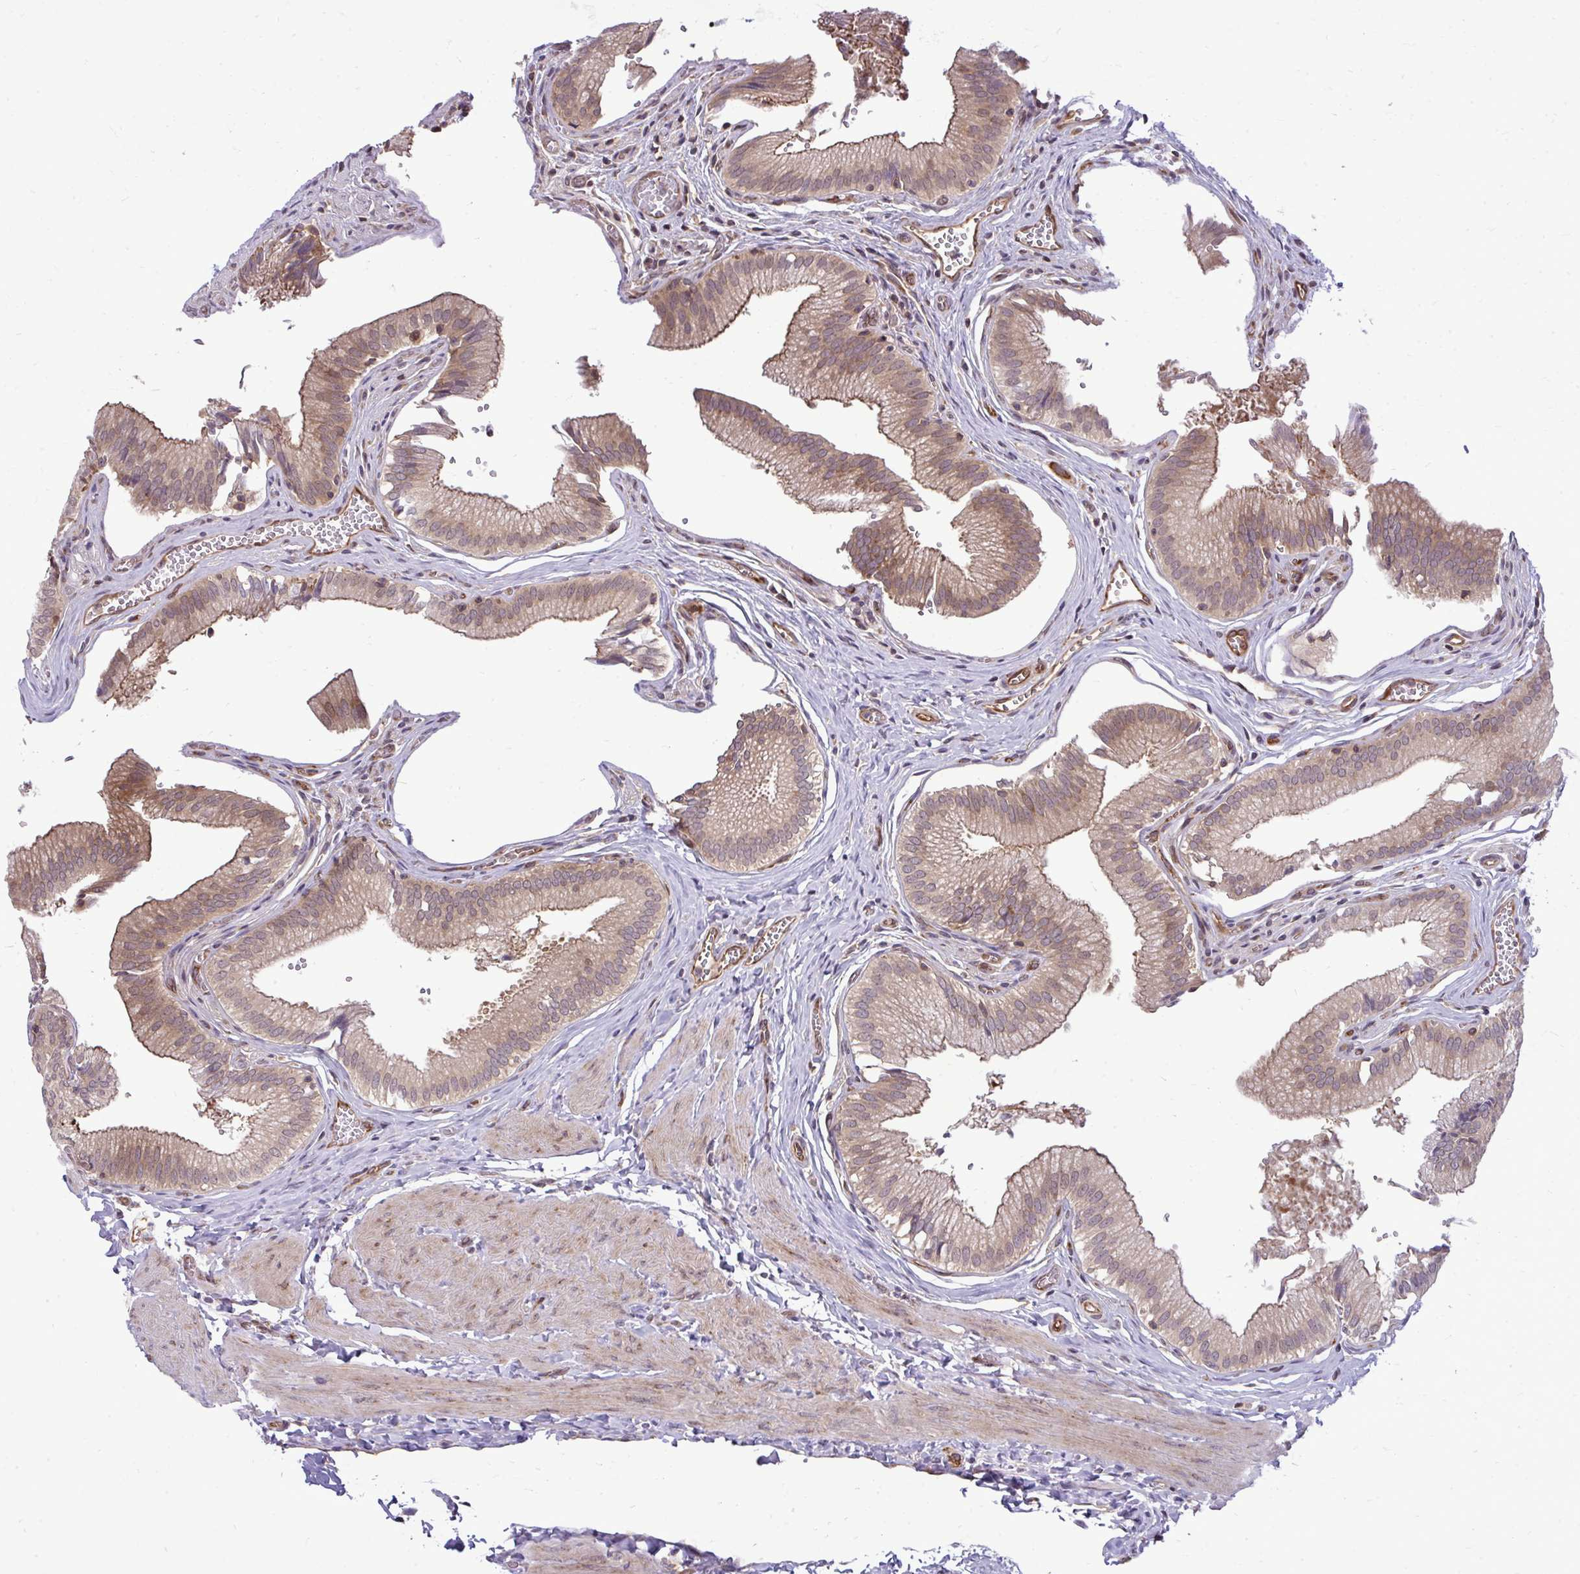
{"staining": {"intensity": "moderate", "quantity": ">75%", "location": "cytoplasmic/membranous"}, "tissue": "gallbladder", "cell_type": "Glandular cells", "image_type": "normal", "snomed": [{"axis": "morphology", "description": "Normal tissue, NOS"}, {"axis": "topography", "description": "Gallbladder"}, {"axis": "topography", "description": "Peripheral nerve tissue"}], "caption": "Benign gallbladder displays moderate cytoplasmic/membranous staining in about >75% of glandular cells, visualized by immunohistochemistry. (Brightfield microscopy of DAB IHC at high magnification).", "gene": "FUT10", "patient": {"sex": "male", "age": 17}}